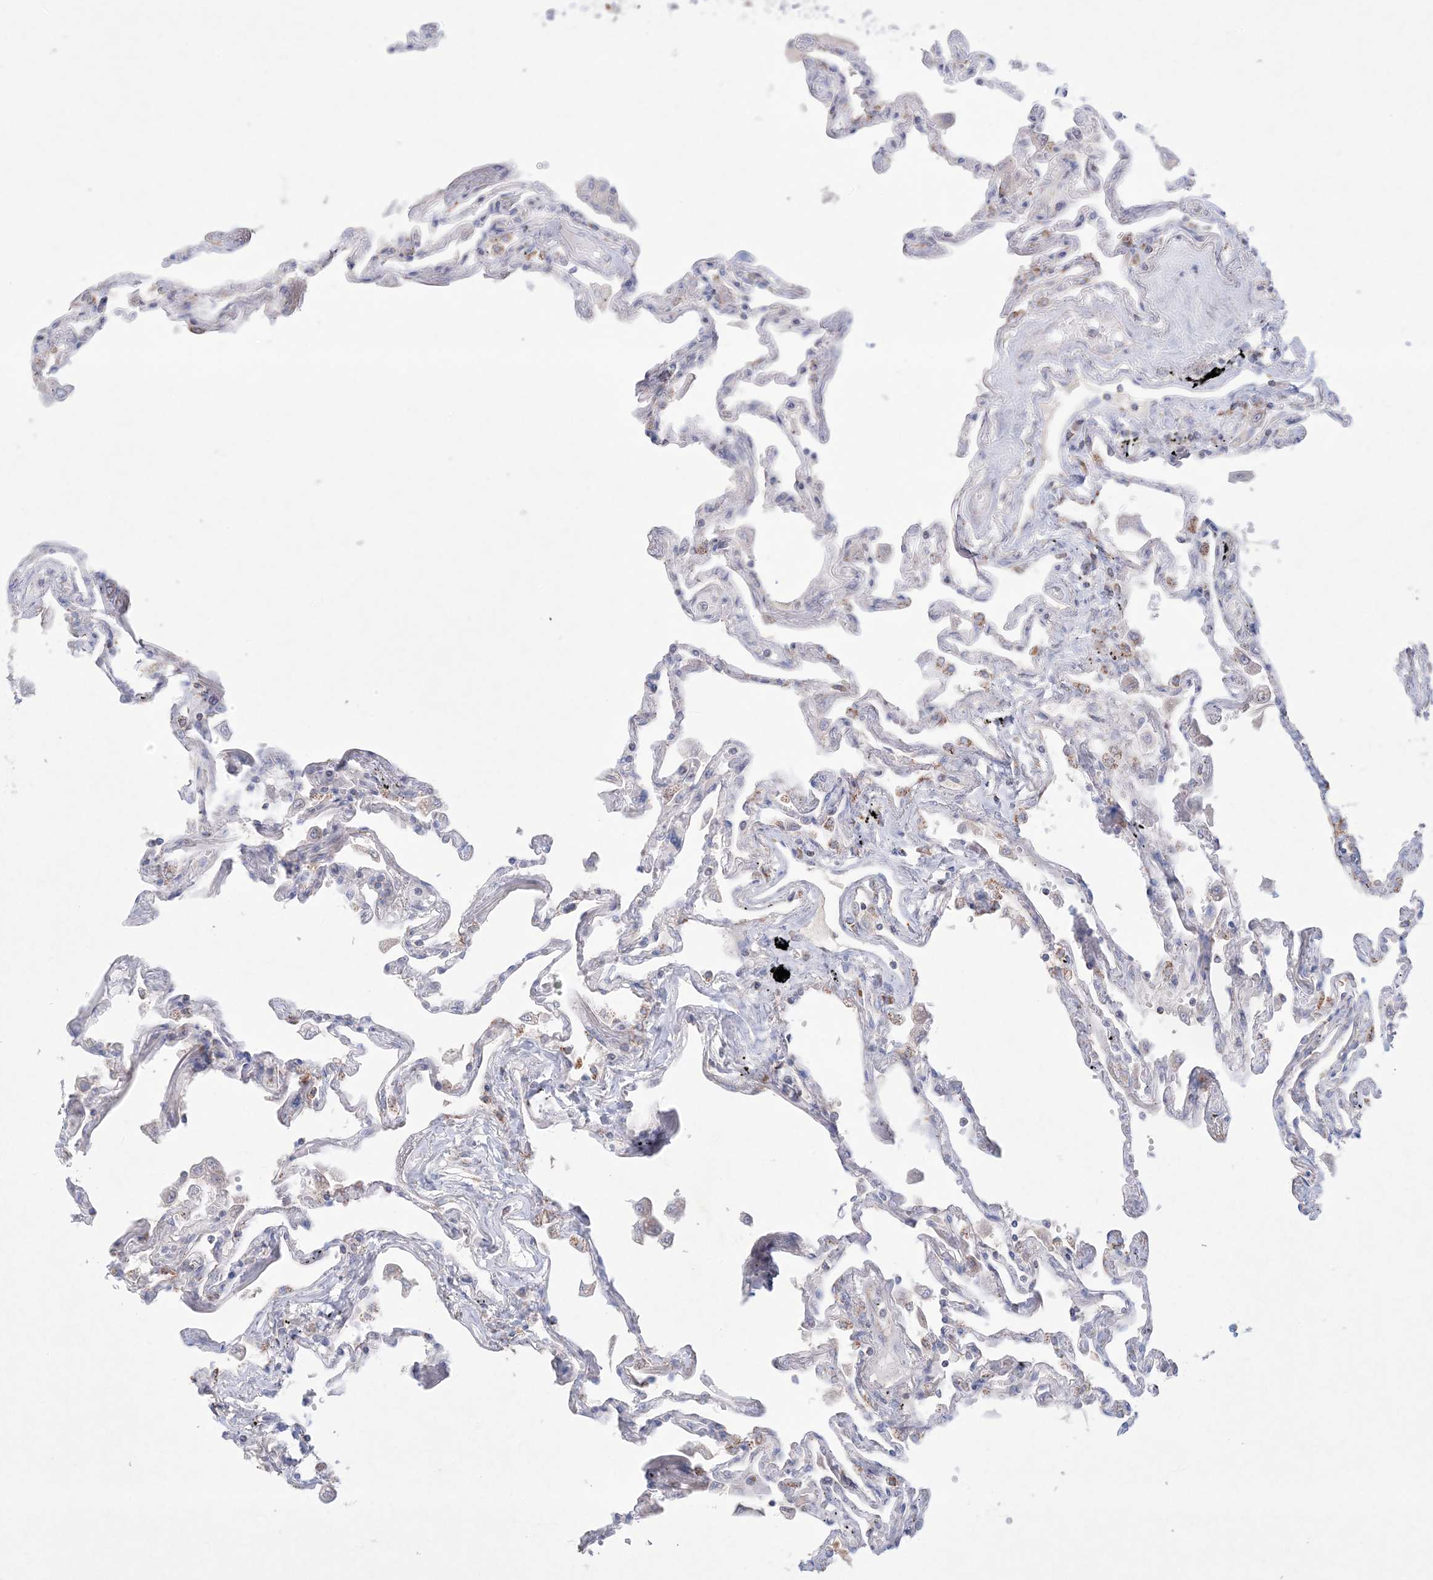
{"staining": {"intensity": "moderate", "quantity": "<25%", "location": "cytoplasmic/membranous"}, "tissue": "lung", "cell_type": "Alveolar cells", "image_type": "normal", "snomed": [{"axis": "morphology", "description": "Normal tissue, NOS"}, {"axis": "topography", "description": "Lung"}], "caption": "This image reveals benign lung stained with immunohistochemistry (IHC) to label a protein in brown. The cytoplasmic/membranous of alveolar cells show moderate positivity for the protein. Nuclei are counter-stained blue.", "gene": "KCTD6", "patient": {"sex": "female", "age": 67}}